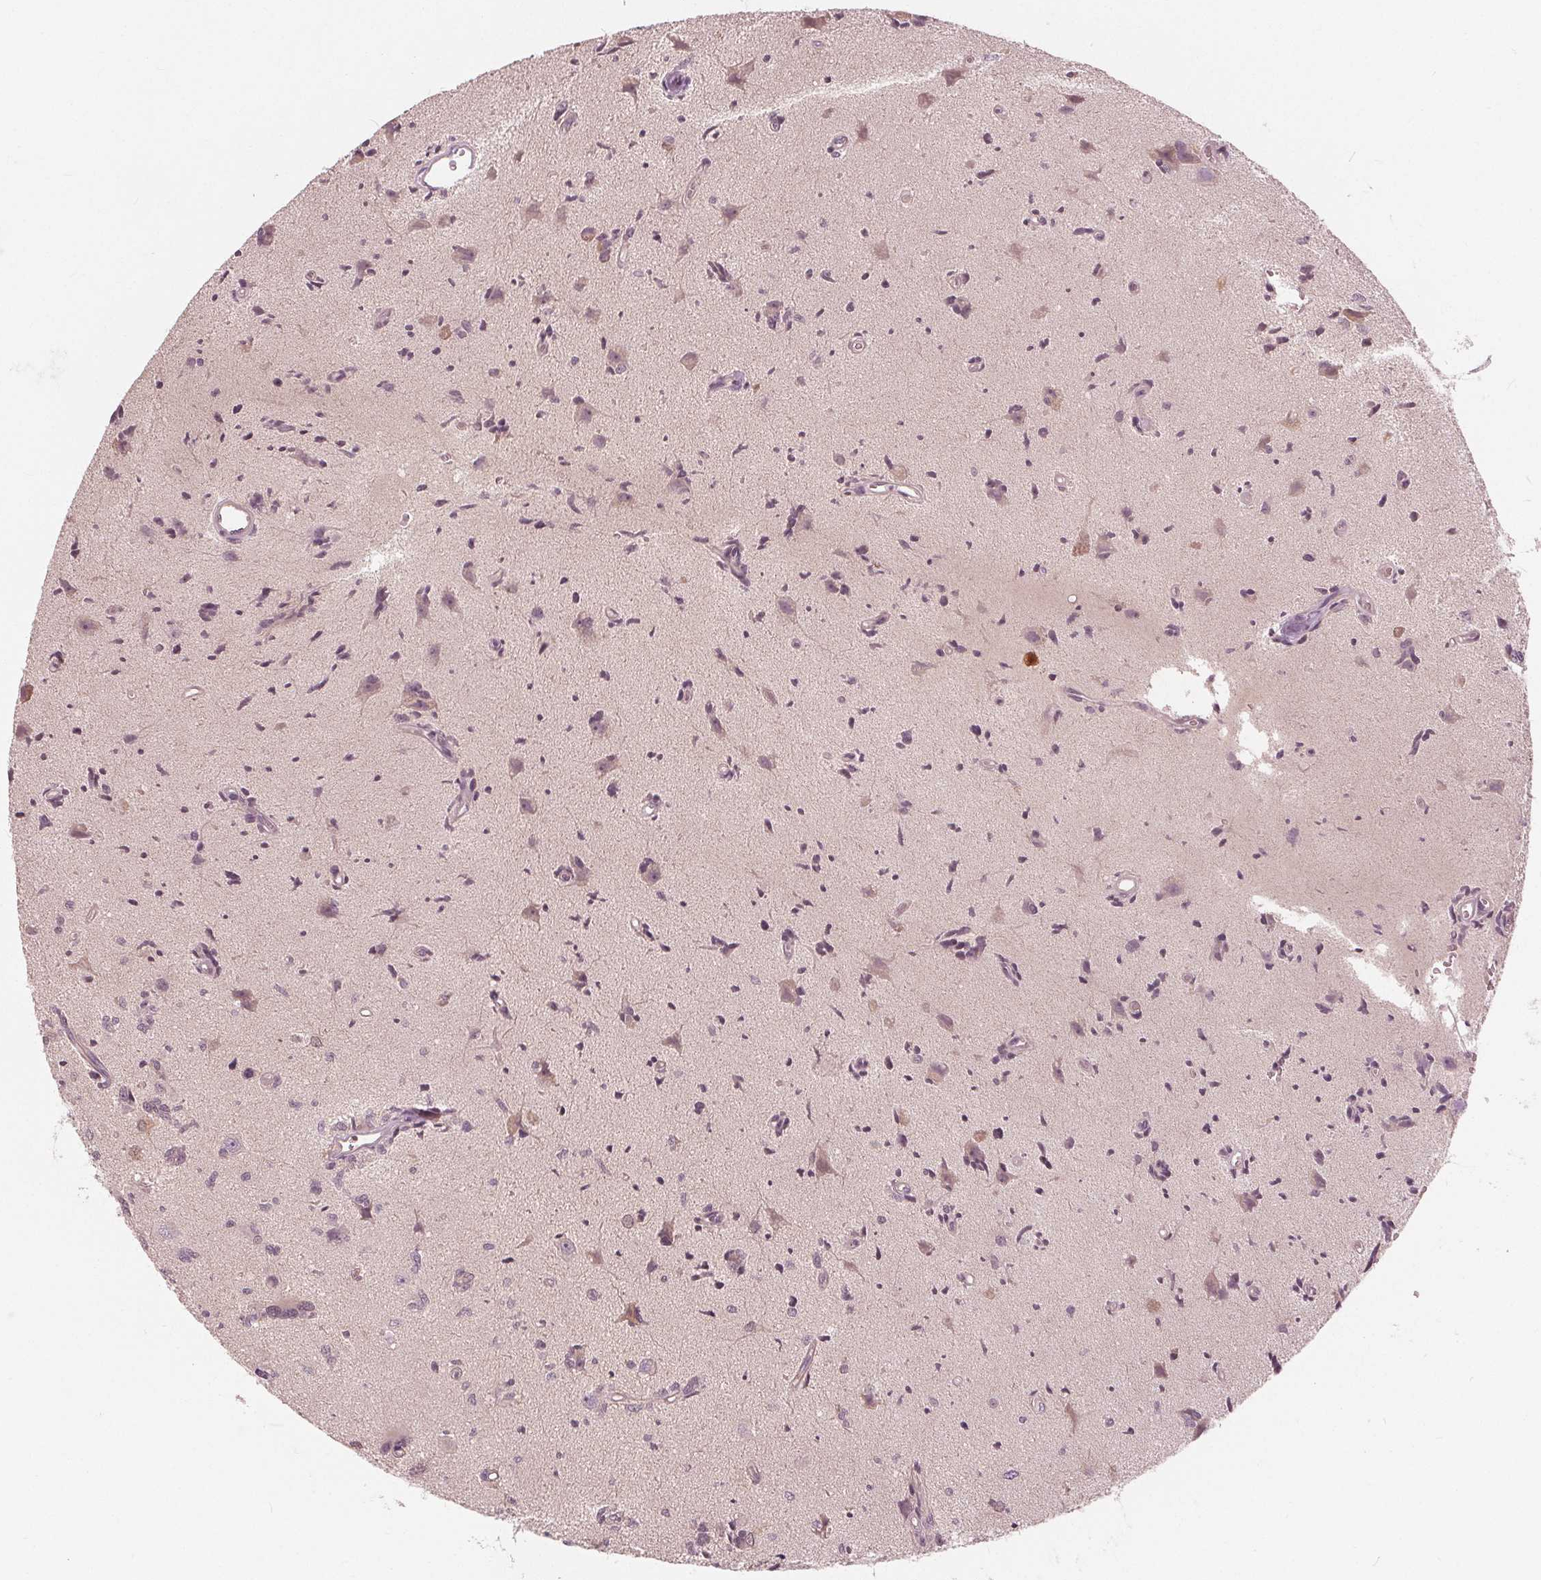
{"staining": {"intensity": "negative", "quantity": "none", "location": "none"}, "tissue": "glioma", "cell_type": "Tumor cells", "image_type": "cancer", "snomed": [{"axis": "morphology", "description": "Glioma, malignant, High grade"}, {"axis": "topography", "description": "Brain"}], "caption": "IHC histopathology image of neoplastic tissue: human glioma stained with DAB (3,3'-diaminobenzidine) exhibits no significant protein positivity in tumor cells.", "gene": "SAT2", "patient": {"sex": "male", "age": 67}}